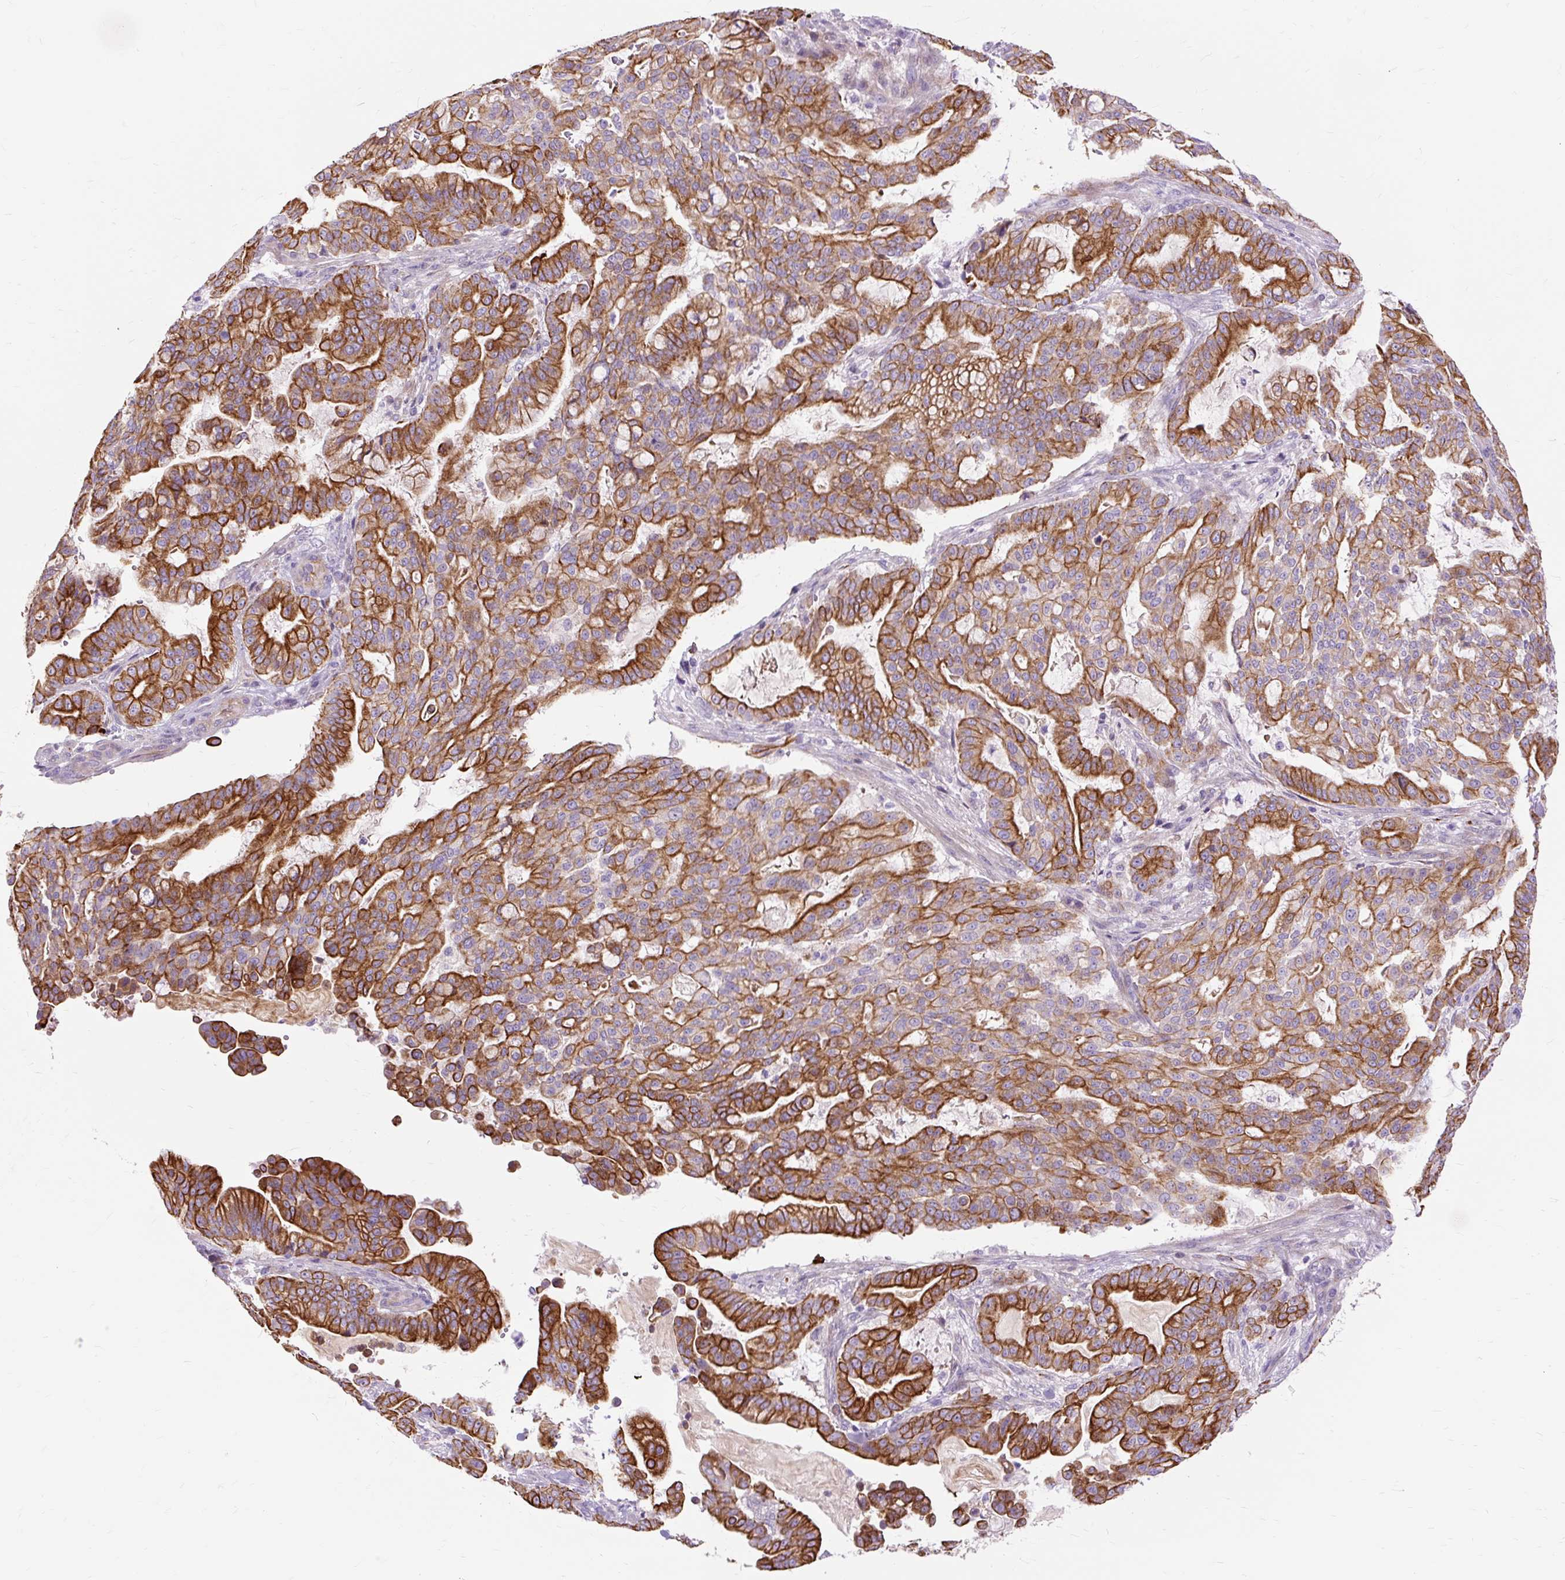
{"staining": {"intensity": "strong", "quantity": ">75%", "location": "cytoplasmic/membranous"}, "tissue": "pancreatic cancer", "cell_type": "Tumor cells", "image_type": "cancer", "snomed": [{"axis": "morphology", "description": "Adenocarcinoma, NOS"}, {"axis": "topography", "description": "Pancreas"}], "caption": "Human pancreatic cancer (adenocarcinoma) stained with a brown dye exhibits strong cytoplasmic/membranous positive positivity in about >75% of tumor cells.", "gene": "DCTN4", "patient": {"sex": "male", "age": 63}}